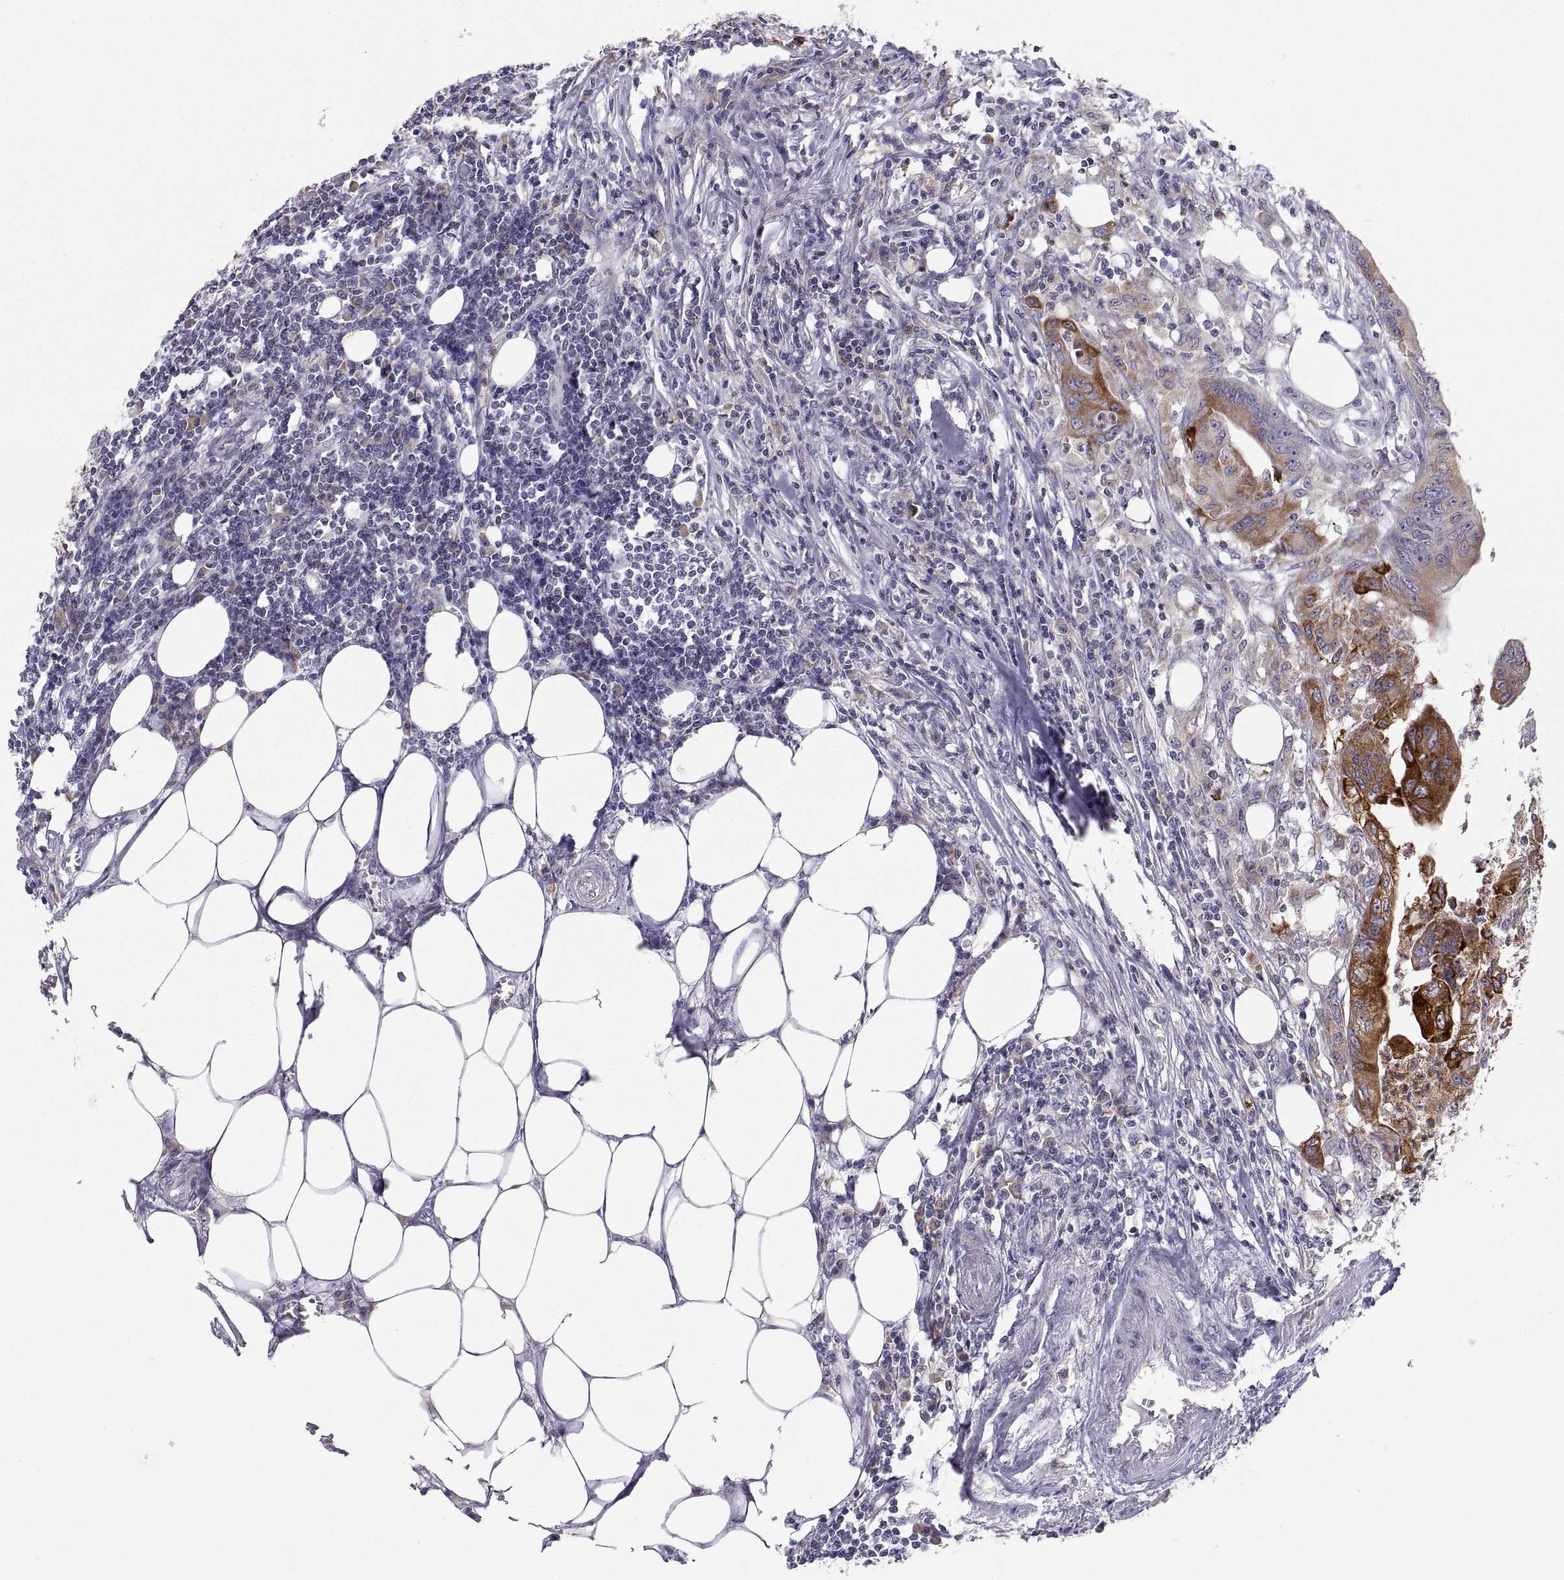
{"staining": {"intensity": "strong", "quantity": "<25%", "location": "cytoplasmic/membranous"}, "tissue": "colorectal cancer", "cell_type": "Tumor cells", "image_type": "cancer", "snomed": [{"axis": "morphology", "description": "Adenocarcinoma, NOS"}, {"axis": "topography", "description": "Colon"}], "caption": "Colorectal adenocarcinoma stained for a protein (brown) shows strong cytoplasmic/membranous positive positivity in about <25% of tumor cells.", "gene": "ERO1A", "patient": {"sex": "male", "age": 84}}